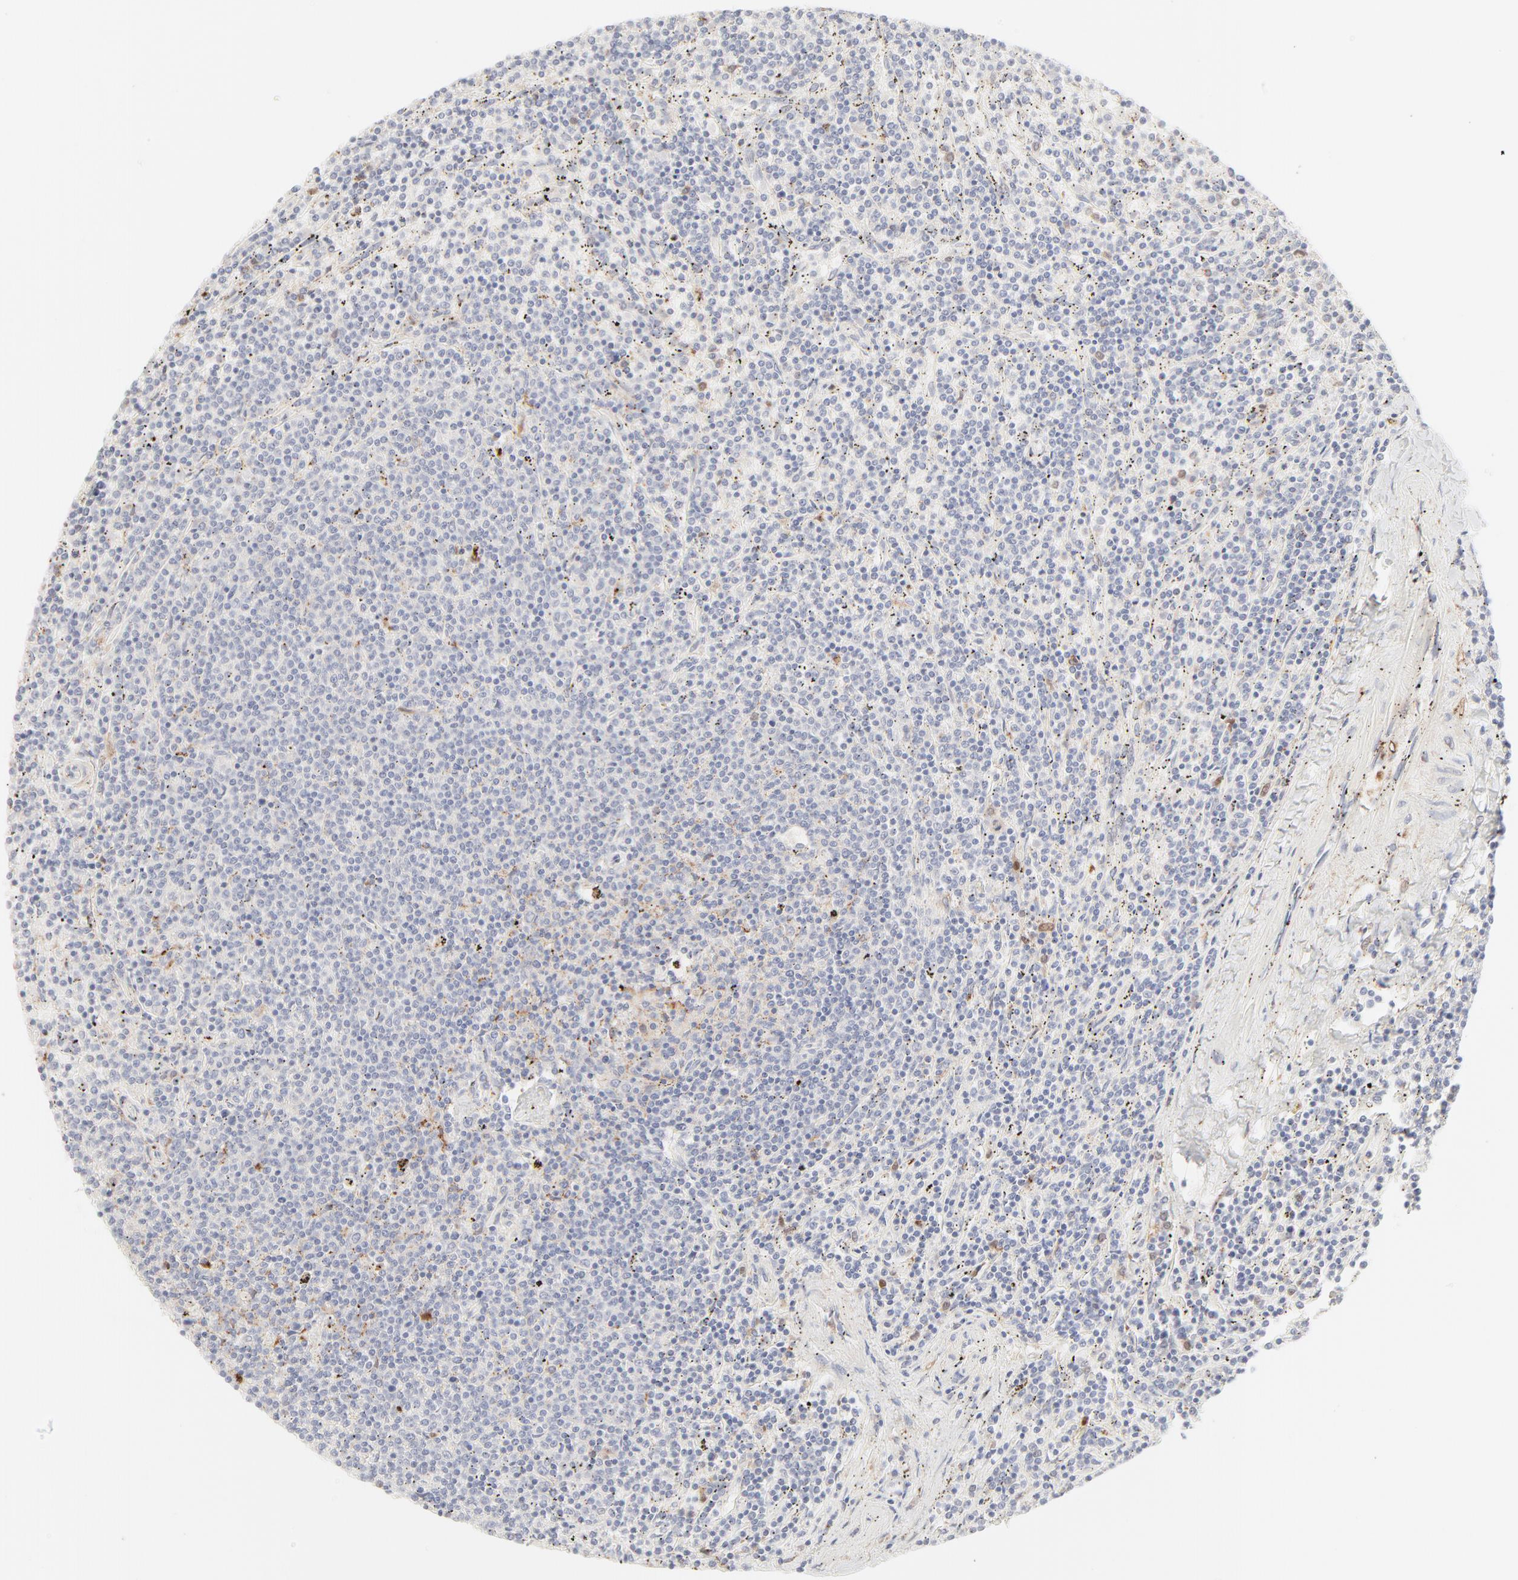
{"staining": {"intensity": "negative", "quantity": "none", "location": "none"}, "tissue": "lymphoma", "cell_type": "Tumor cells", "image_type": "cancer", "snomed": [{"axis": "morphology", "description": "Malignant lymphoma, non-Hodgkin's type, Low grade"}, {"axis": "topography", "description": "Spleen"}], "caption": "A high-resolution histopathology image shows IHC staining of malignant lymphoma, non-Hodgkin's type (low-grade), which reveals no significant positivity in tumor cells.", "gene": "LGALS2", "patient": {"sex": "female", "age": 50}}